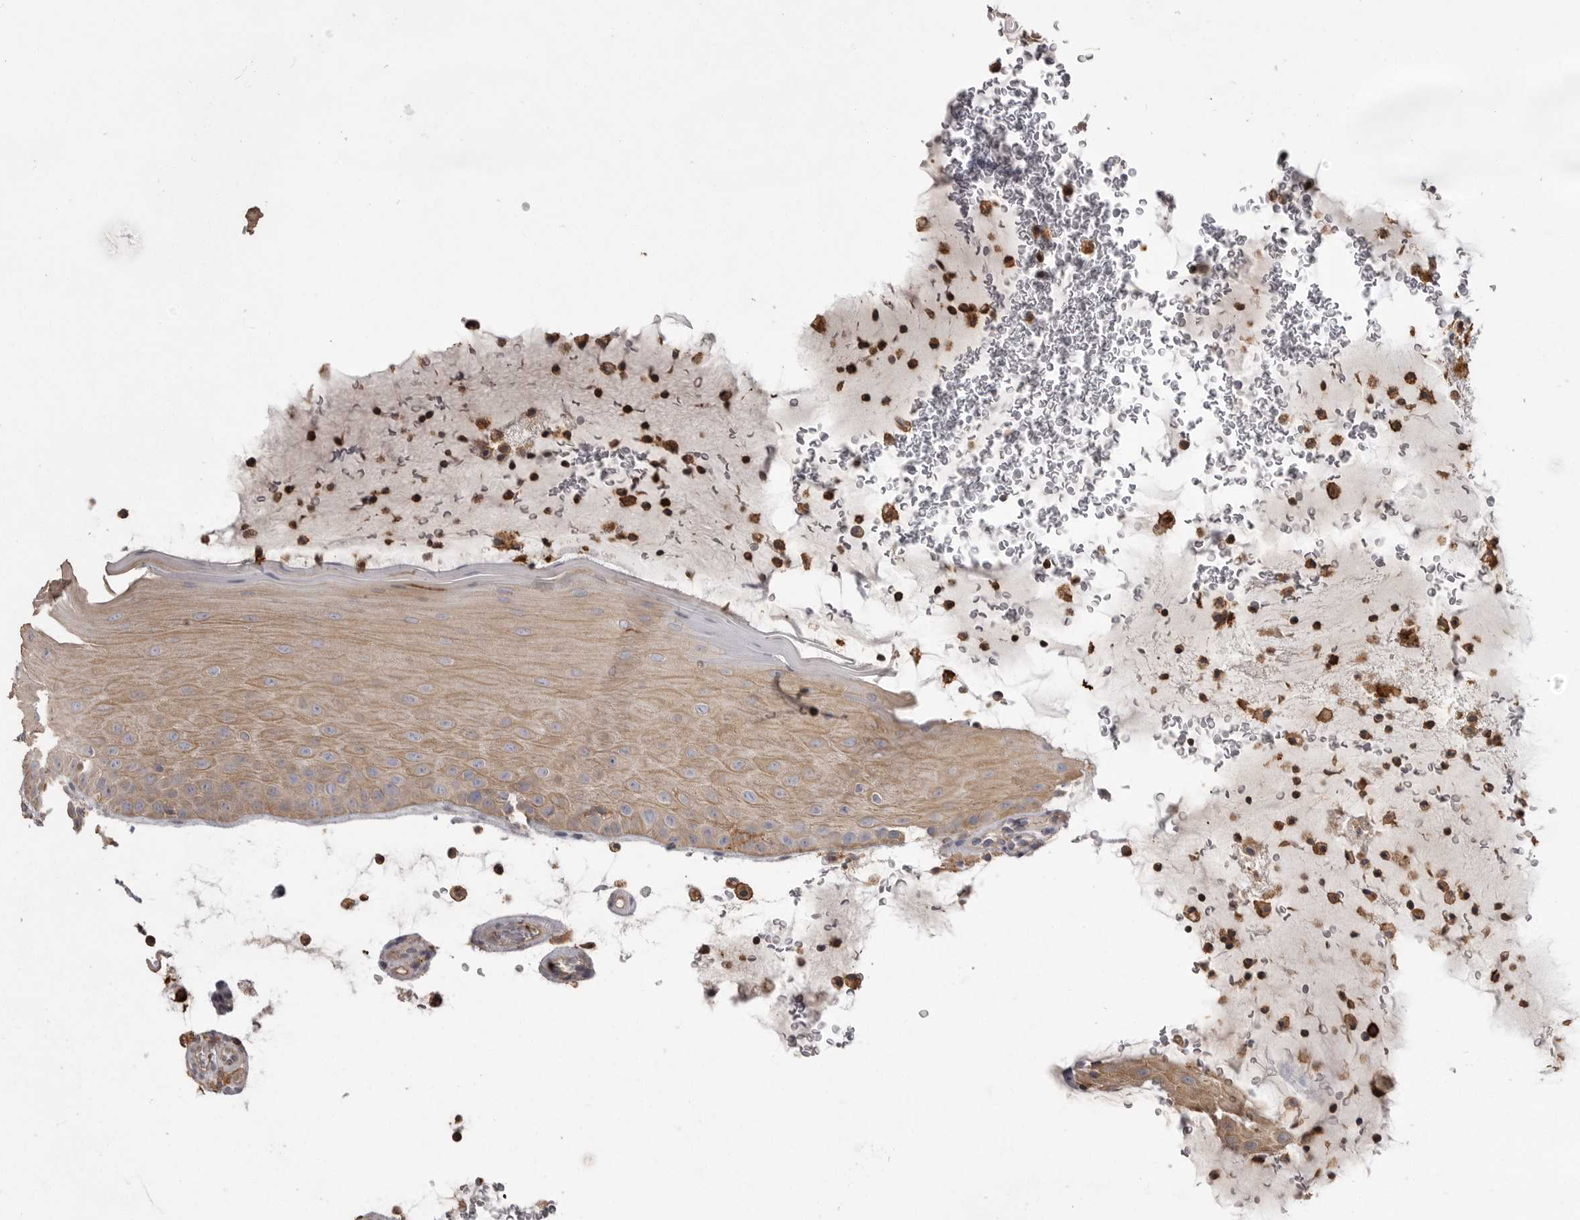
{"staining": {"intensity": "weak", "quantity": ">75%", "location": "cytoplasmic/membranous"}, "tissue": "oral mucosa", "cell_type": "Squamous epithelial cells", "image_type": "normal", "snomed": [{"axis": "morphology", "description": "Normal tissue, NOS"}, {"axis": "topography", "description": "Oral tissue"}], "caption": "There is low levels of weak cytoplasmic/membranous positivity in squamous epithelial cells of benign oral mucosa, as demonstrated by immunohistochemical staining (brown color).", "gene": "CMTM6", "patient": {"sex": "male", "age": 13}}